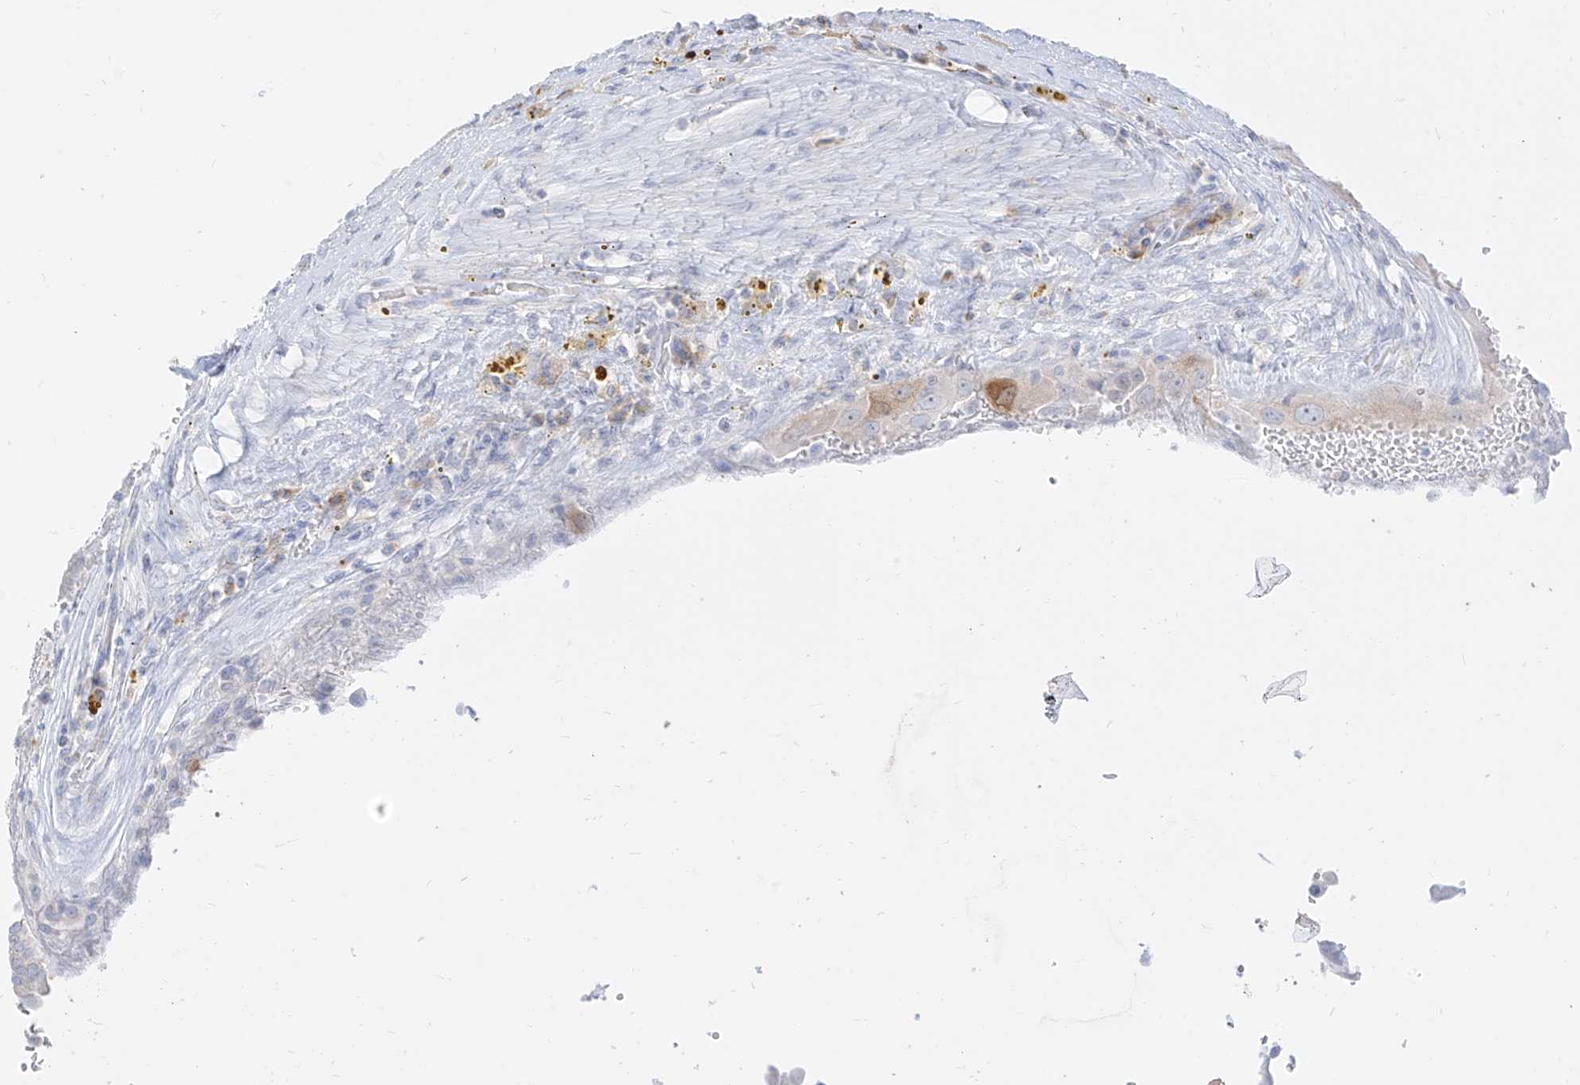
{"staining": {"intensity": "weak", "quantity": "<25%", "location": "cytoplasmic/membranous"}, "tissue": "thyroid cancer", "cell_type": "Tumor cells", "image_type": "cancer", "snomed": [{"axis": "morphology", "description": "Papillary adenocarcinoma, NOS"}, {"axis": "topography", "description": "Thyroid gland"}], "caption": "A micrograph of papillary adenocarcinoma (thyroid) stained for a protein reveals no brown staining in tumor cells.", "gene": "SYTL3", "patient": {"sex": "male", "age": 77}}